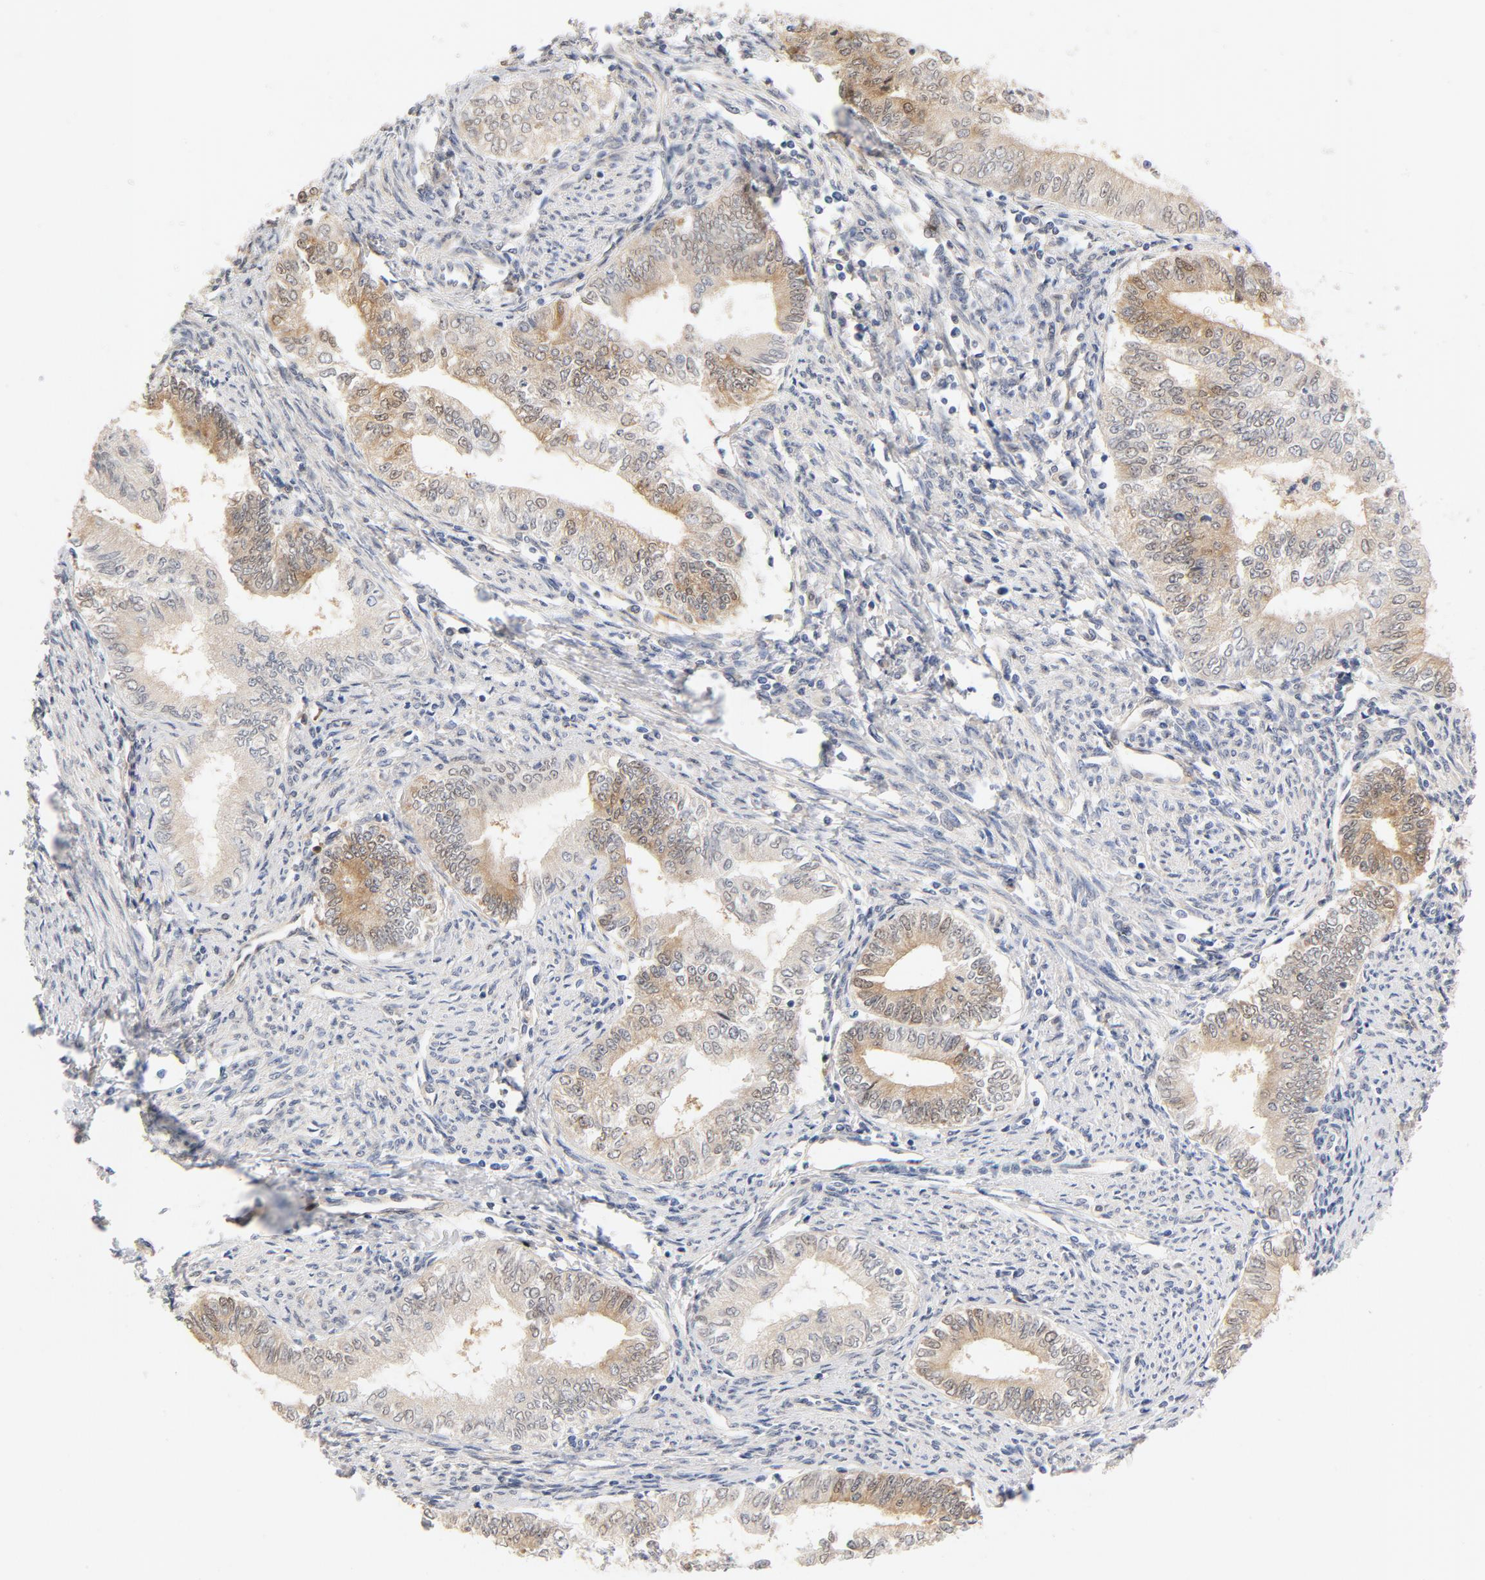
{"staining": {"intensity": "moderate", "quantity": ">75%", "location": "cytoplasmic/membranous,nuclear"}, "tissue": "endometrial cancer", "cell_type": "Tumor cells", "image_type": "cancer", "snomed": [{"axis": "morphology", "description": "Adenocarcinoma, NOS"}, {"axis": "topography", "description": "Endometrium"}], "caption": "Protein analysis of endometrial cancer (adenocarcinoma) tissue displays moderate cytoplasmic/membranous and nuclear positivity in approximately >75% of tumor cells. (DAB (3,3'-diaminobenzidine) IHC, brown staining for protein, blue staining for nuclei).", "gene": "EIF4E", "patient": {"sex": "female", "age": 66}}